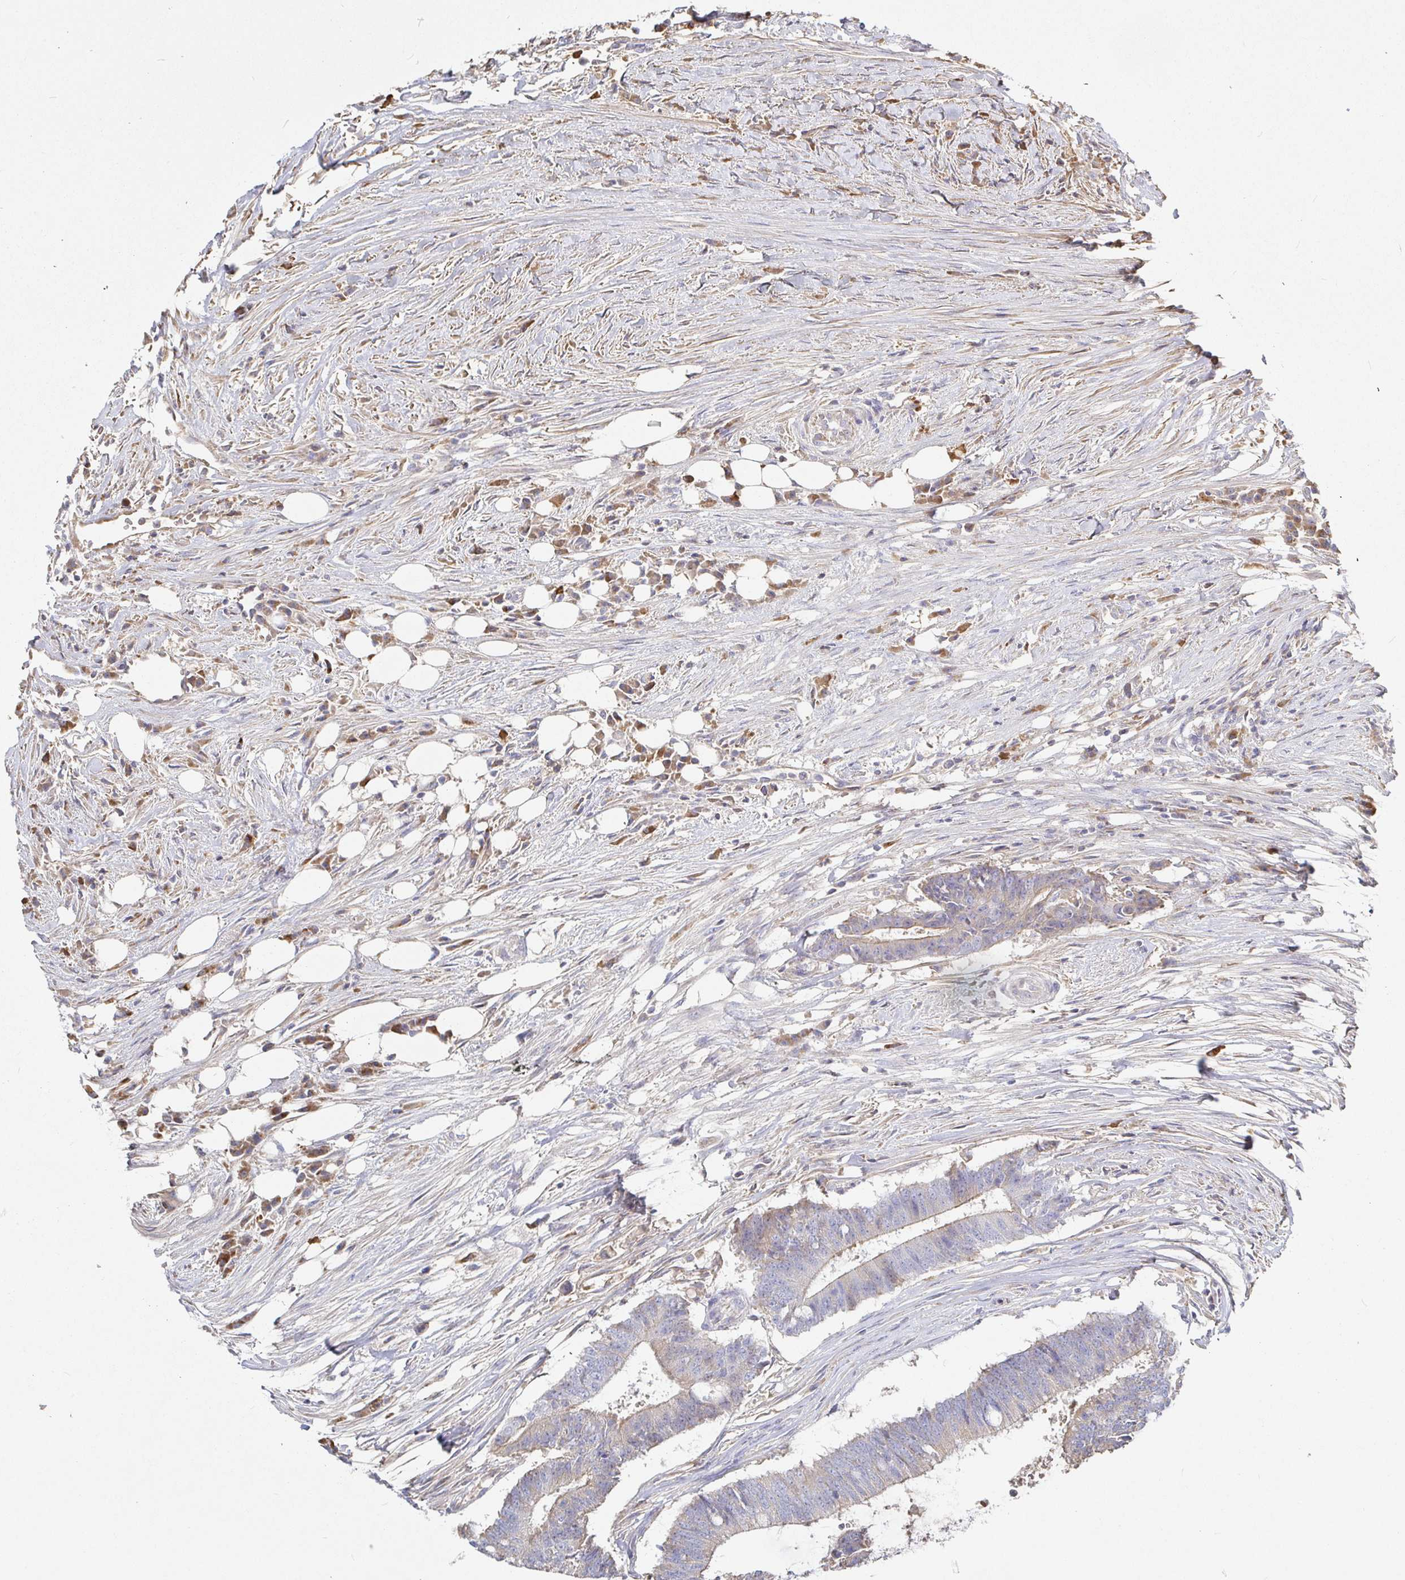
{"staining": {"intensity": "weak", "quantity": "25%-75%", "location": "cytoplasmic/membranous"}, "tissue": "colorectal cancer", "cell_type": "Tumor cells", "image_type": "cancer", "snomed": [{"axis": "morphology", "description": "Adenocarcinoma, NOS"}, {"axis": "topography", "description": "Colon"}], "caption": "Weak cytoplasmic/membranous protein staining is present in about 25%-75% of tumor cells in adenocarcinoma (colorectal).", "gene": "IRAK2", "patient": {"sex": "female", "age": 43}}